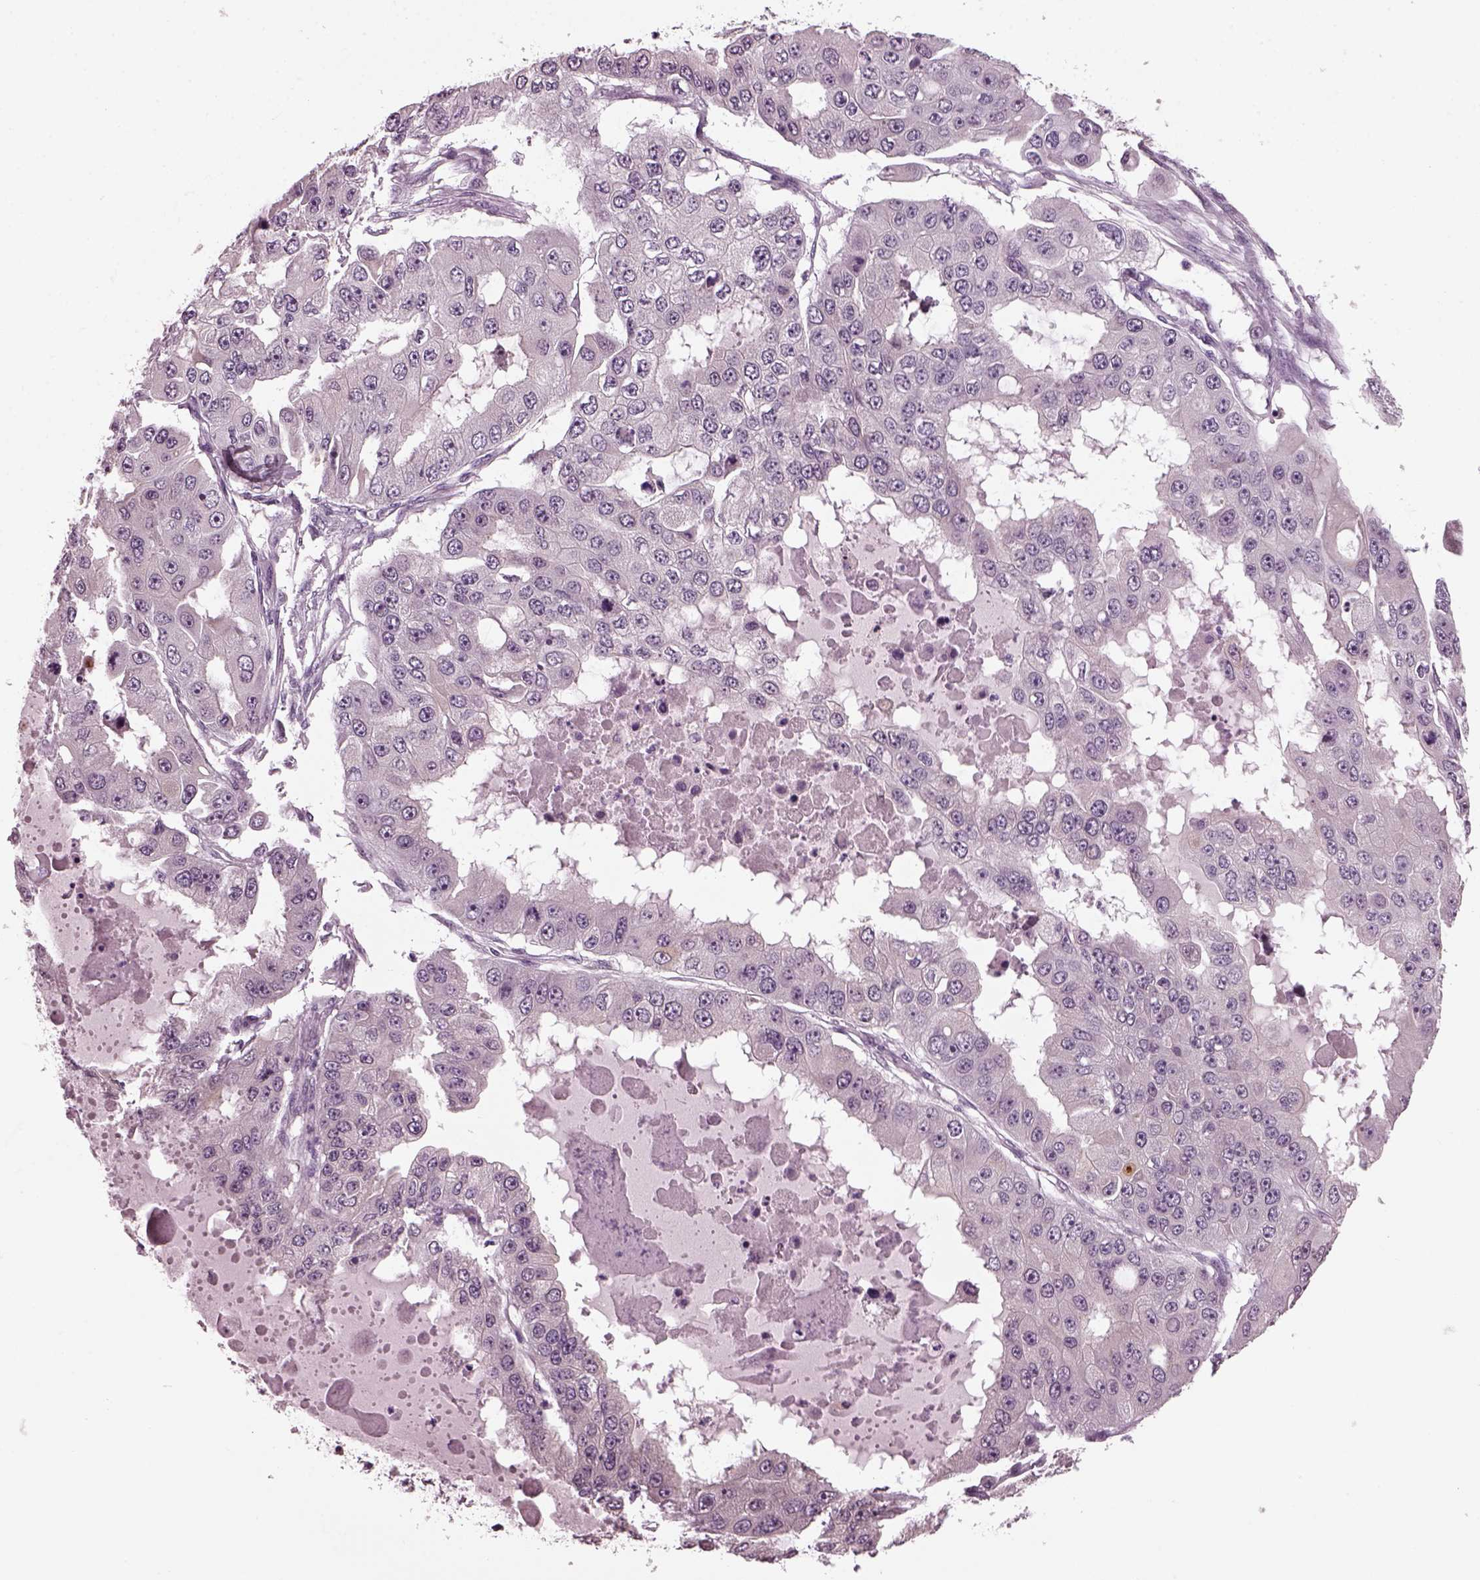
{"staining": {"intensity": "negative", "quantity": "none", "location": "none"}, "tissue": "ovarian cancer", "cell_type": "Tumor cells", "image_type": "cancer", "snomed": [{"axis": "morphology", "description": "Cystadenocarcinoma, serous, NOS"}, {"axis": "topography", "description": "Ovary"}], "caption": "Immunohistochemical staining of serous cystadenocarcinoma (ovarian) displays no significant staining in tumor cells.", "gene": "CLCN4", "patient": {"sex": "female", "age": 56}}